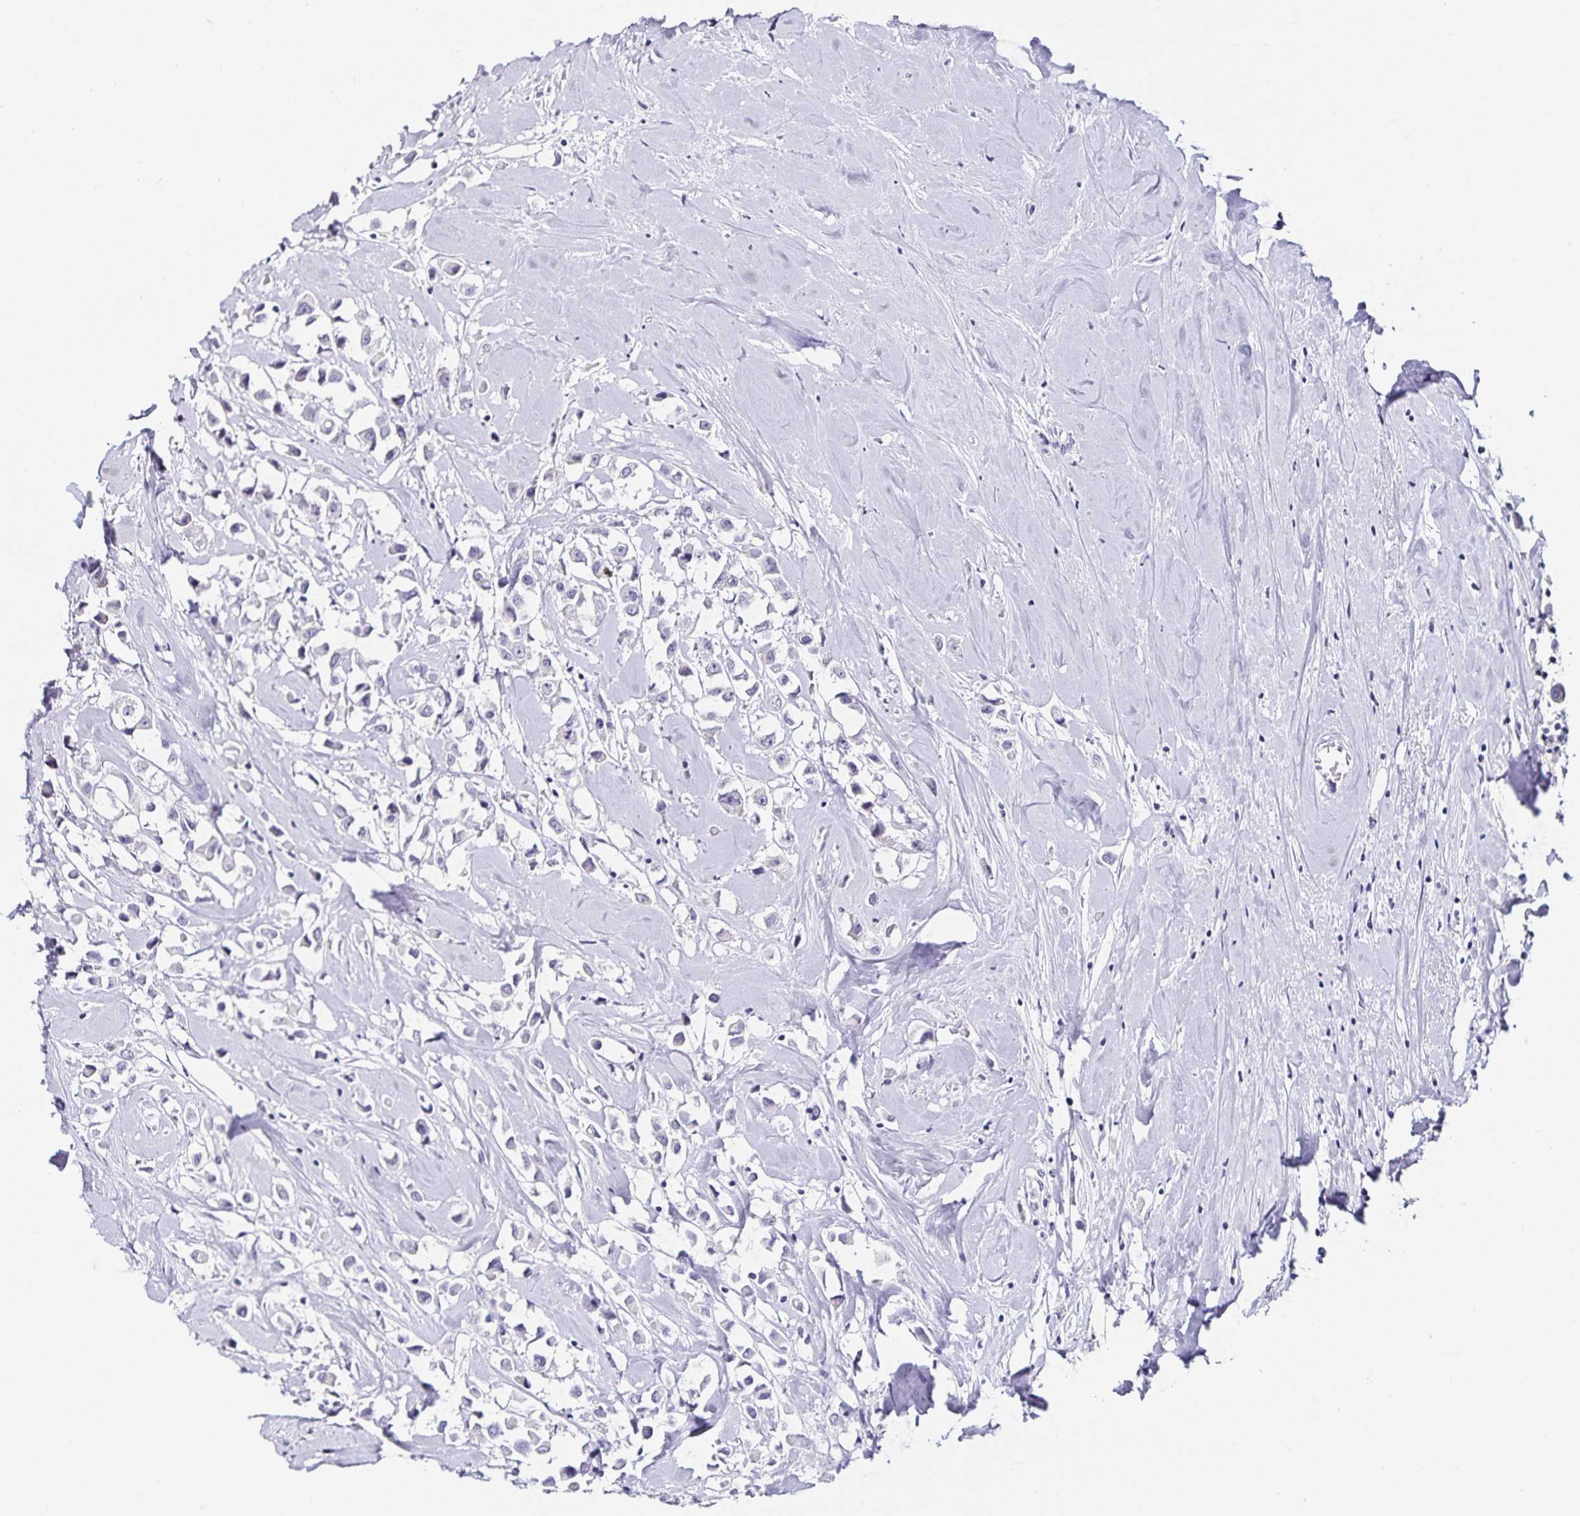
{"staining": {"intensity": "negative", "quantity": "none", "location": "none"}, "tissue": "breast cancer", "cell_type": "Tumor cells", "image_type": "cancer", "snomed": [{"axis": "morphology", "description": "Duct carcinoma"}, {"axis": "topography", "description": "Breast"}], "caption": "Immunohistochemistry of human intraductal carcinoma (breast) reveals no positivity in tumor cells.", "gene": "TSPAN7", "patient": {"sex": "female", "age": 61}}